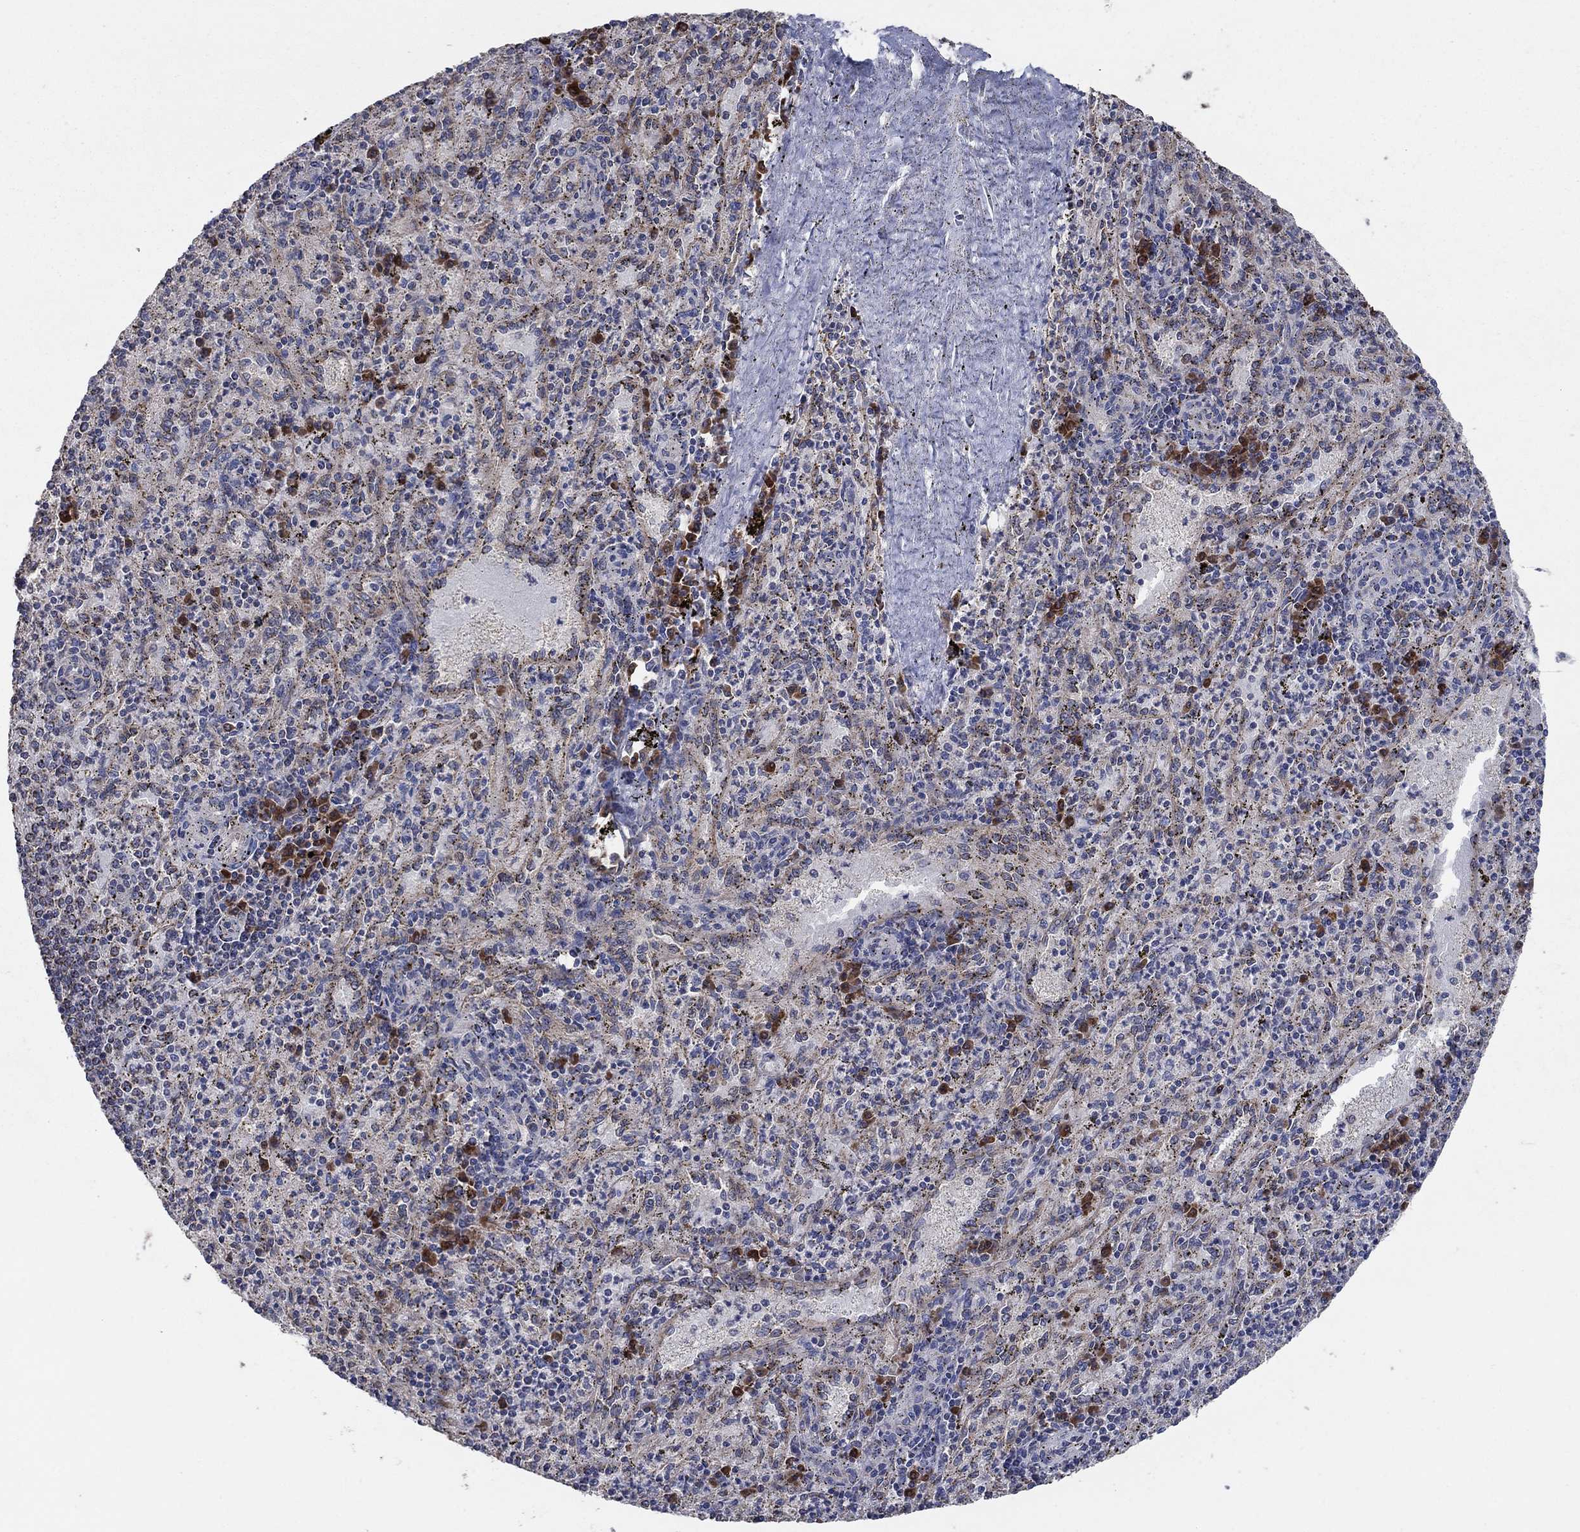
{"staining": {"intensity": "strong", "quantity": "<25%", "location": "cytoplasmic/membranous"}, "tissue": "spleen", "cell_type": "Cells in red pulp", "image_type": "normal", "snomed": [{"axis": "morphology", "description": "Normal tissue, NOS"}, {"axis": "topography", "description": "Spleen"}], "caption": "Benign spleen was stained to show a protein in brown. There is medium levels of strong cytoplasmic/membranous staining in approximately <25% of cells in red pulp. Nuclei are stained in blue.", "gene": "HID1", "patient": {"sex": "male", "age": 60}}